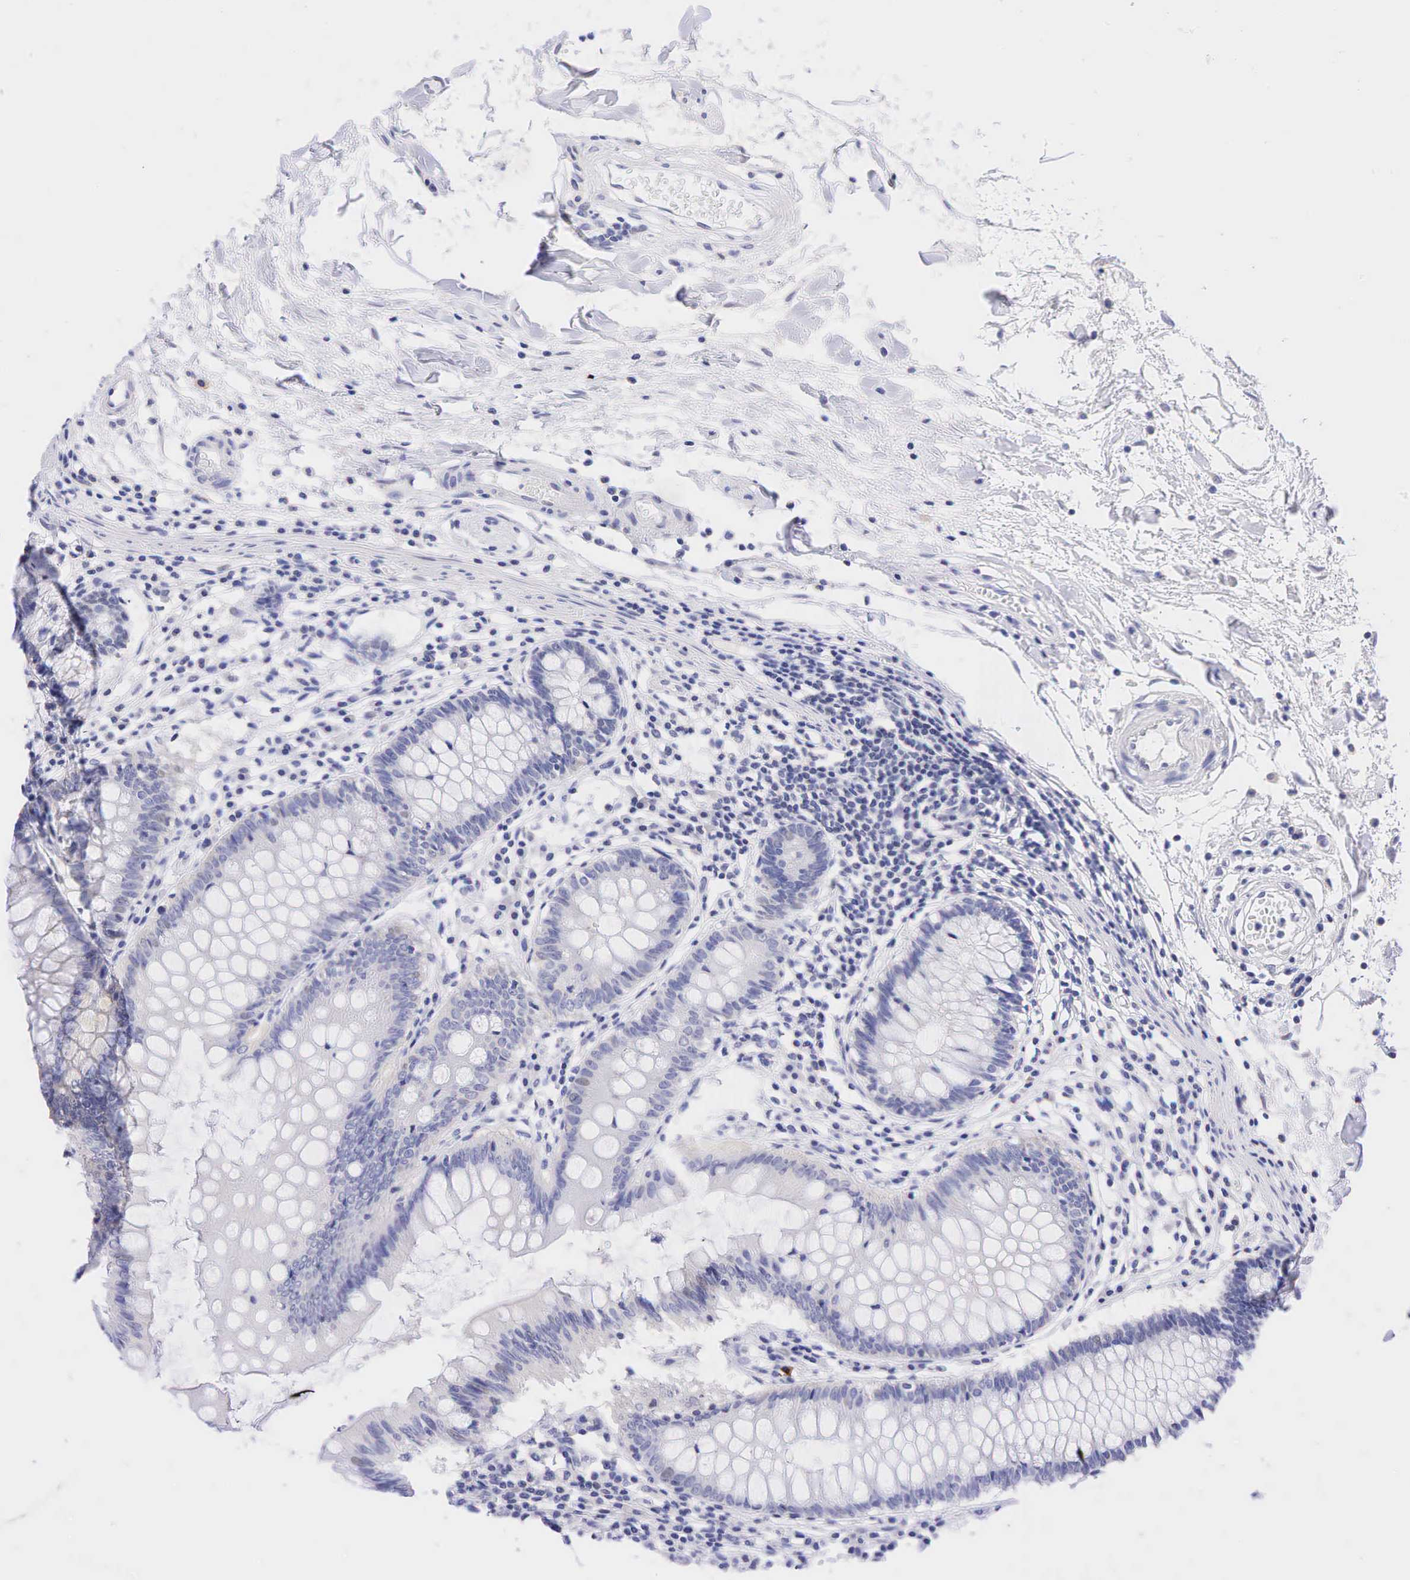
{"staining": {"intensity": "negative", "quantity": "none", "location": "none"}, "tissue": "colon", "cell_type": "Endothelial cells", "image_type": "normal", "snomed": [{"axis": "morphology", "description": "Normal tissue, NOS"}, {"axis": "topography", "description": "Colon"}], "caption": "Colon stained for a protein using IHC exhibits no staining endothelial cells.", "gene": "AR", "patient": {"sex": "female", "age": 55}}